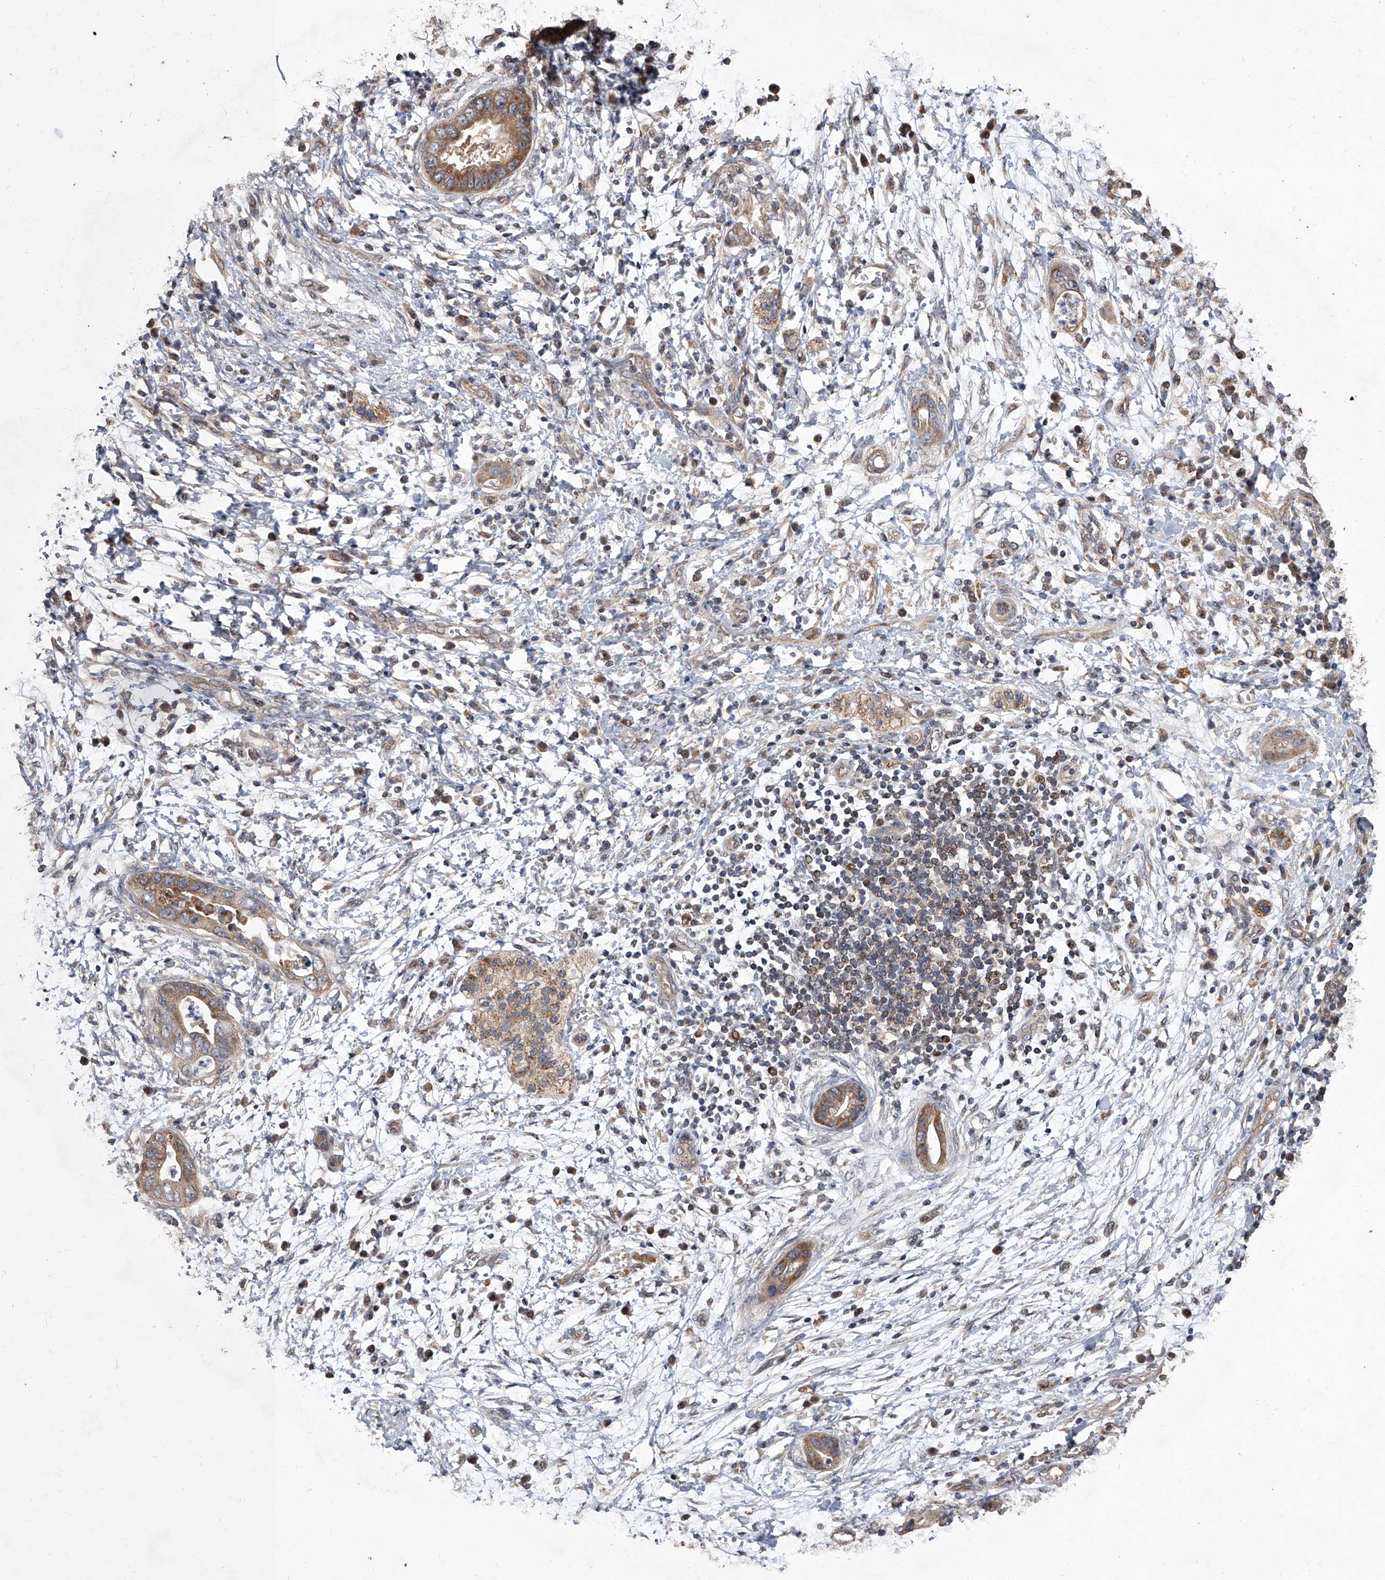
{"staining": {"intensity": "moderate", "quantity": "<25%", "location": "cytoplasmic/membranous"}, "tissue": "pancreatic cancer", "cell_type": "Tumor cells", "image_type": "cancer", "snomed": [{"axis": "morphology", "description": "Adenocarcinoma, NOS"}, {"axis": "topography", "description": "Pancreas"}], "caption": "Adenocarcinoma (pancreatic) stained for a protein demonstrates moderate cytoplasmic/membranous positivity in tumor cells. Using DAB (brown) and hematoxylin (blue) stains, captured at high magnification using brightfield microscopy.", "gene": "LTV1", "patient": {"sex": "male", "age": 75}}